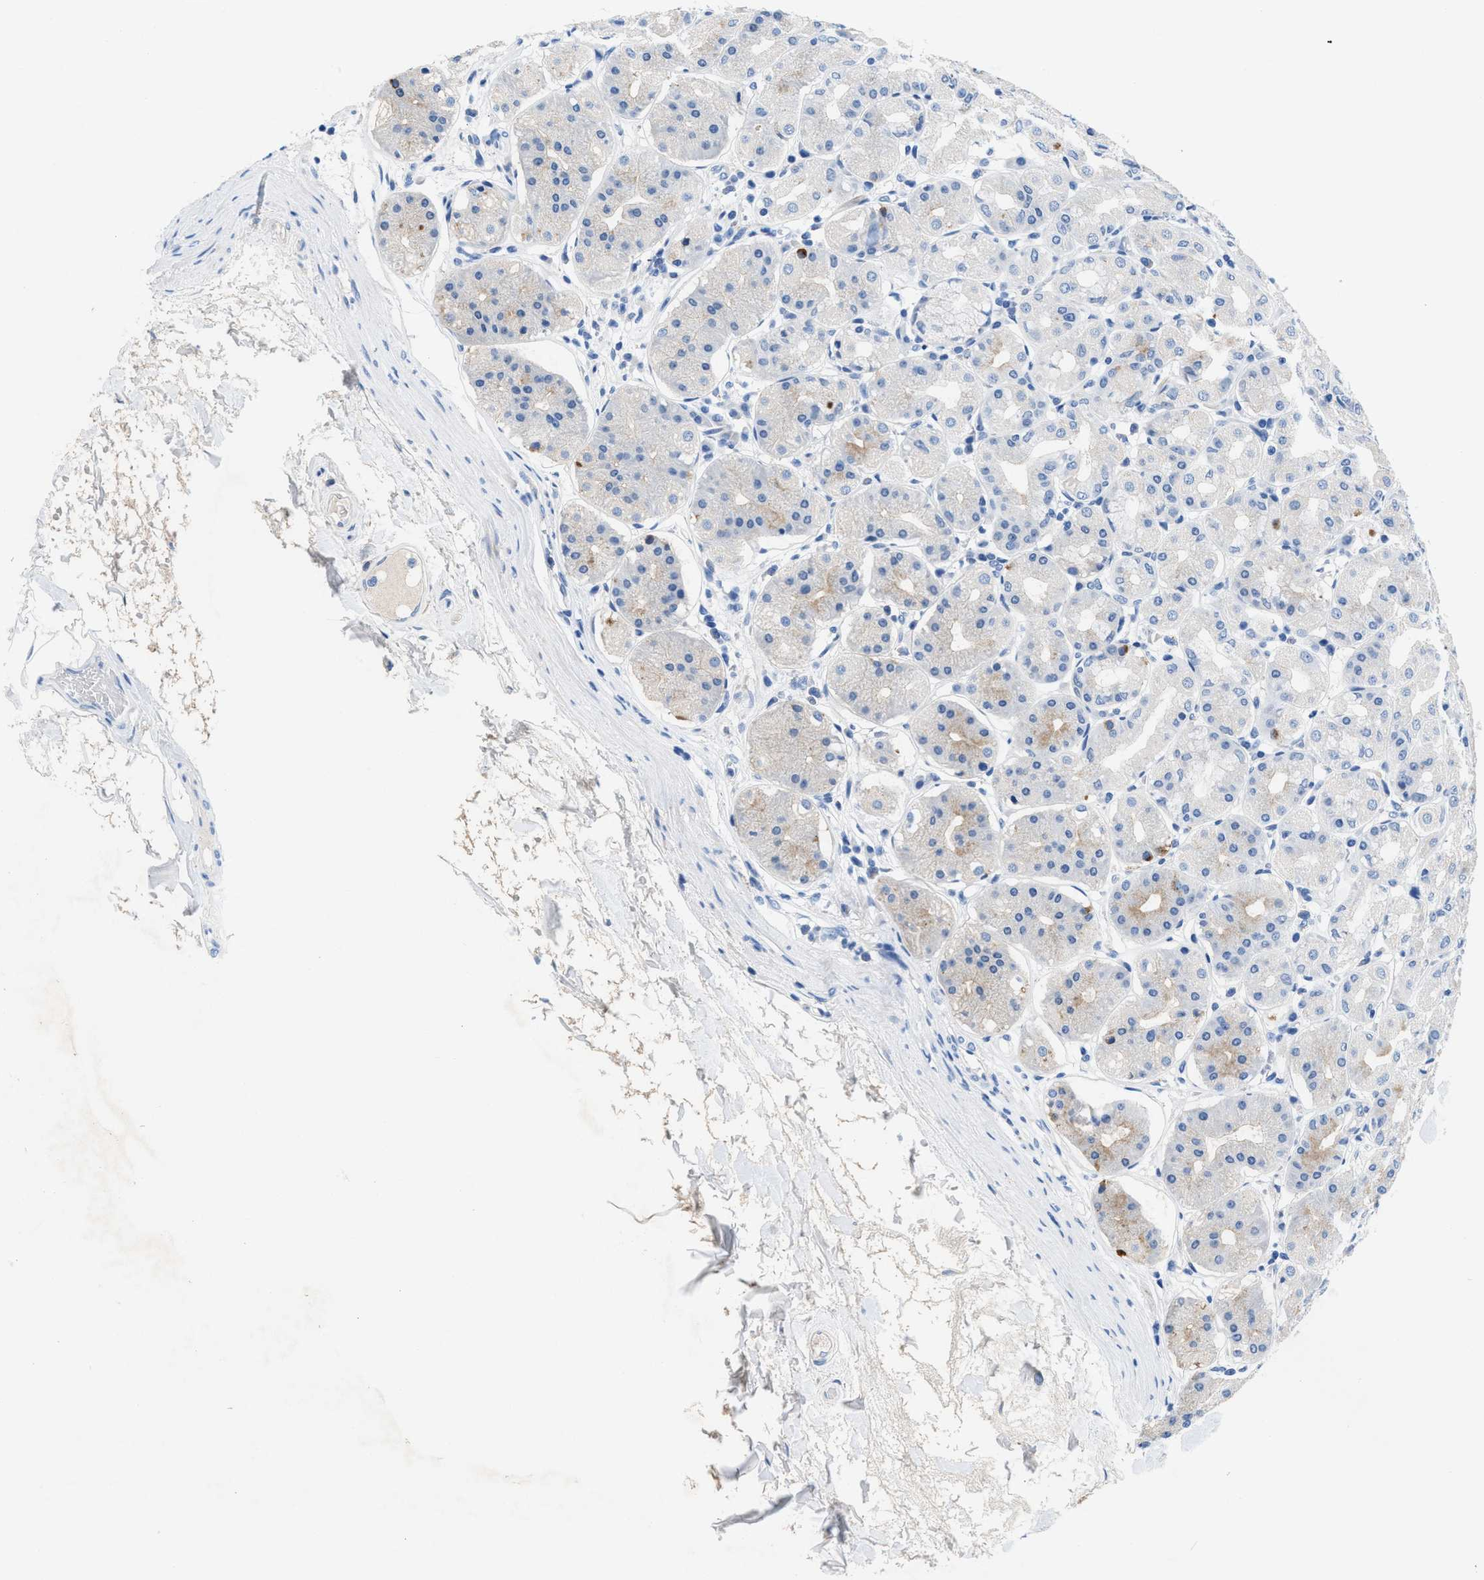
{"staining": {"intensity": "weak", "quantity": "<25%", "location": "cytoplasmic/membranous"}, "tissue": "stomach", "cell_type": "Glandular cells", "image_type": "normal", "snomed": [{"axis": "morphology", "description": "Normal tissue, NOS"}, {"axis": "topography", "description": "Stomach"}, {"axis": "topography", "description": "Stomach, lower"}], "caption": "Immunohistochemistry of benign human stomach displays no expression in glandular cells.", "gene": "SLFN13", "patient": {"sex": "female", "age": 56}}